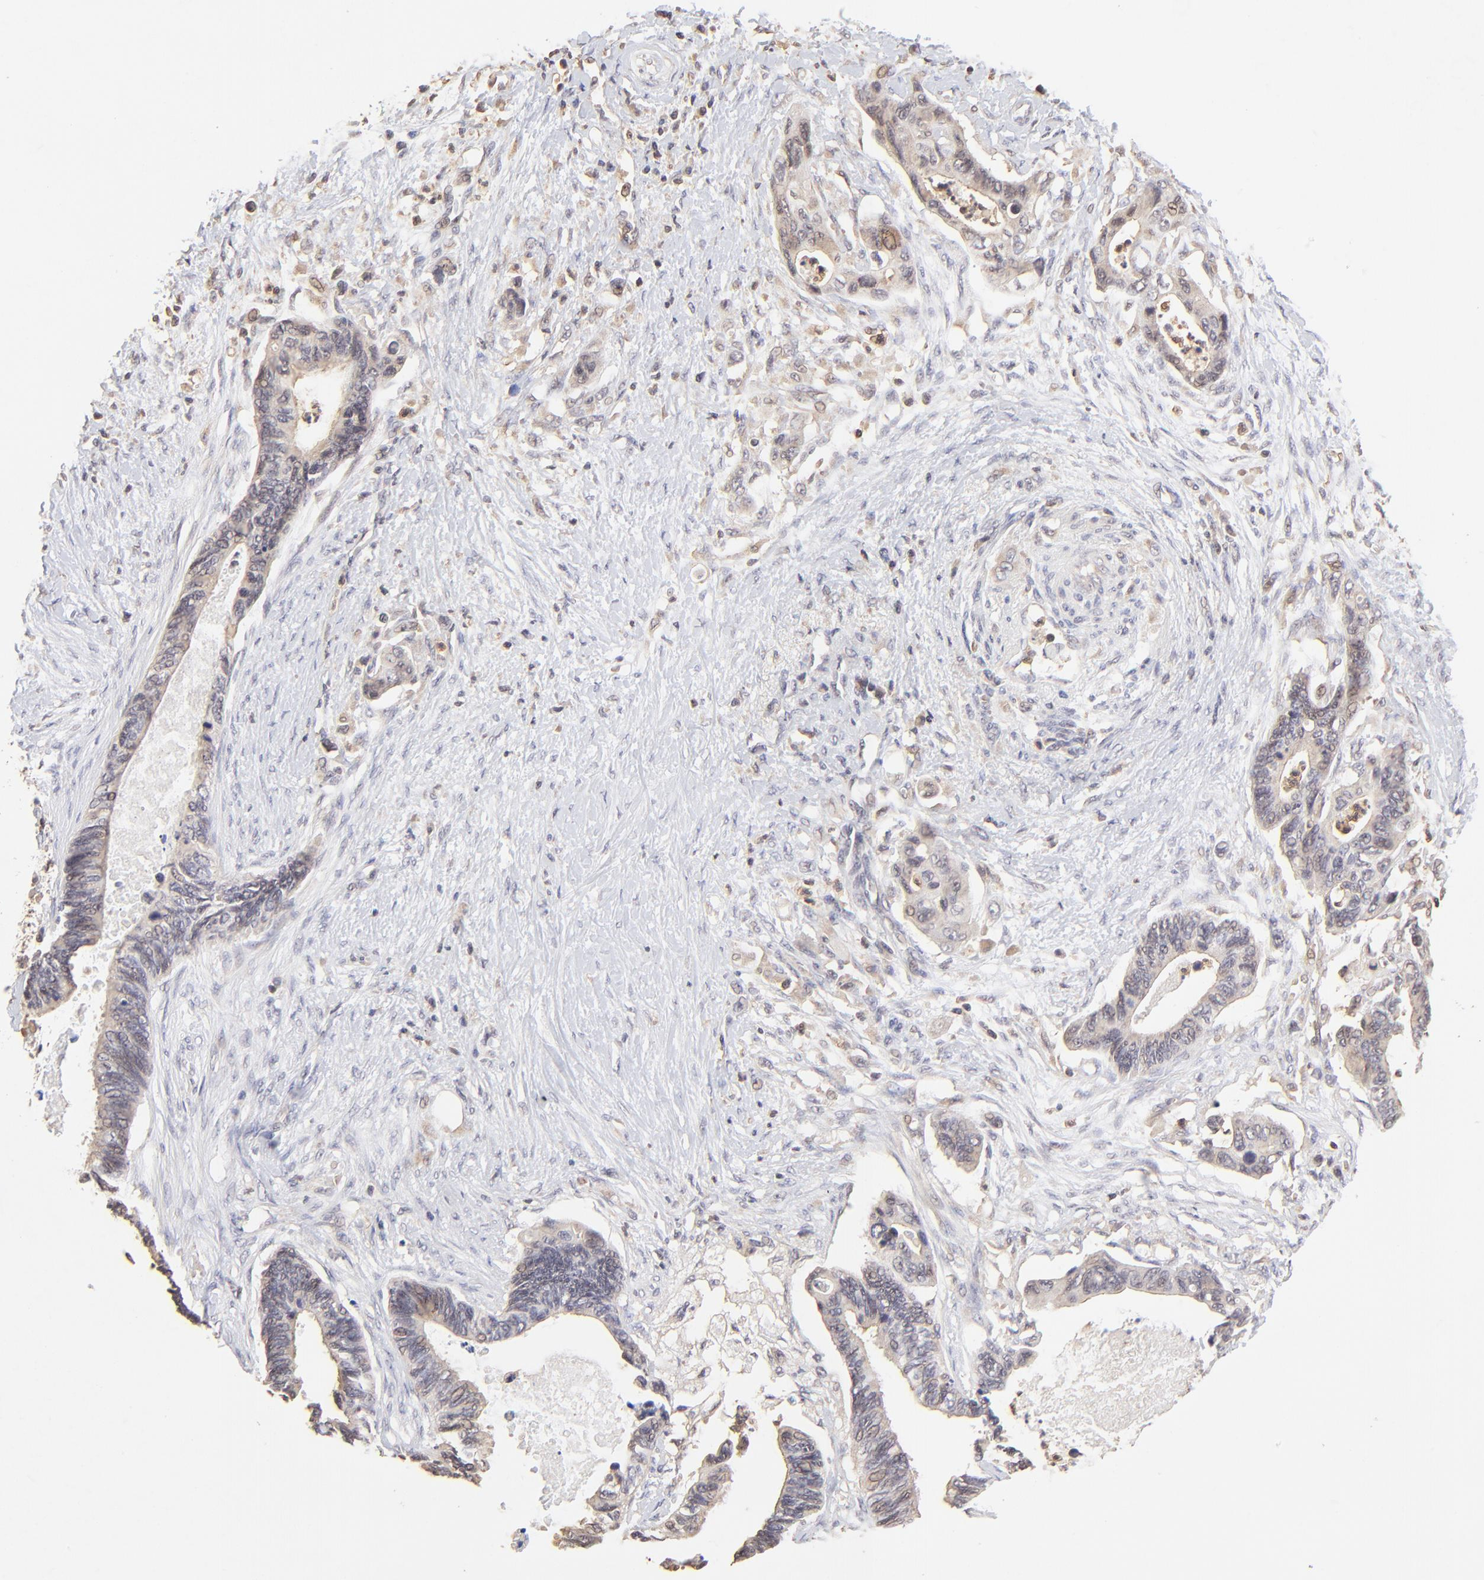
{"staining": {"intensity": "weak", "quantity": ">75%", "location": "cytoplasmic/membranous"}, "tissue": "pancreatic cancer", "cell_type": "Tumor cells", "image_type": "cancer", "snomed": [{"axis": "morphology", "description": "Adenocarcinoma, NOS"}, {"axis": "topography", "description": "Pancreas"}], "caption": "Brown immunohistochemical staining in pancreatic adenocarcinoma reveals weak cytoplasmic/membranous staining in approximately >75% of tumor cells.", "gene": "STON2", "patient": {"sex": "female", "age": 70}}